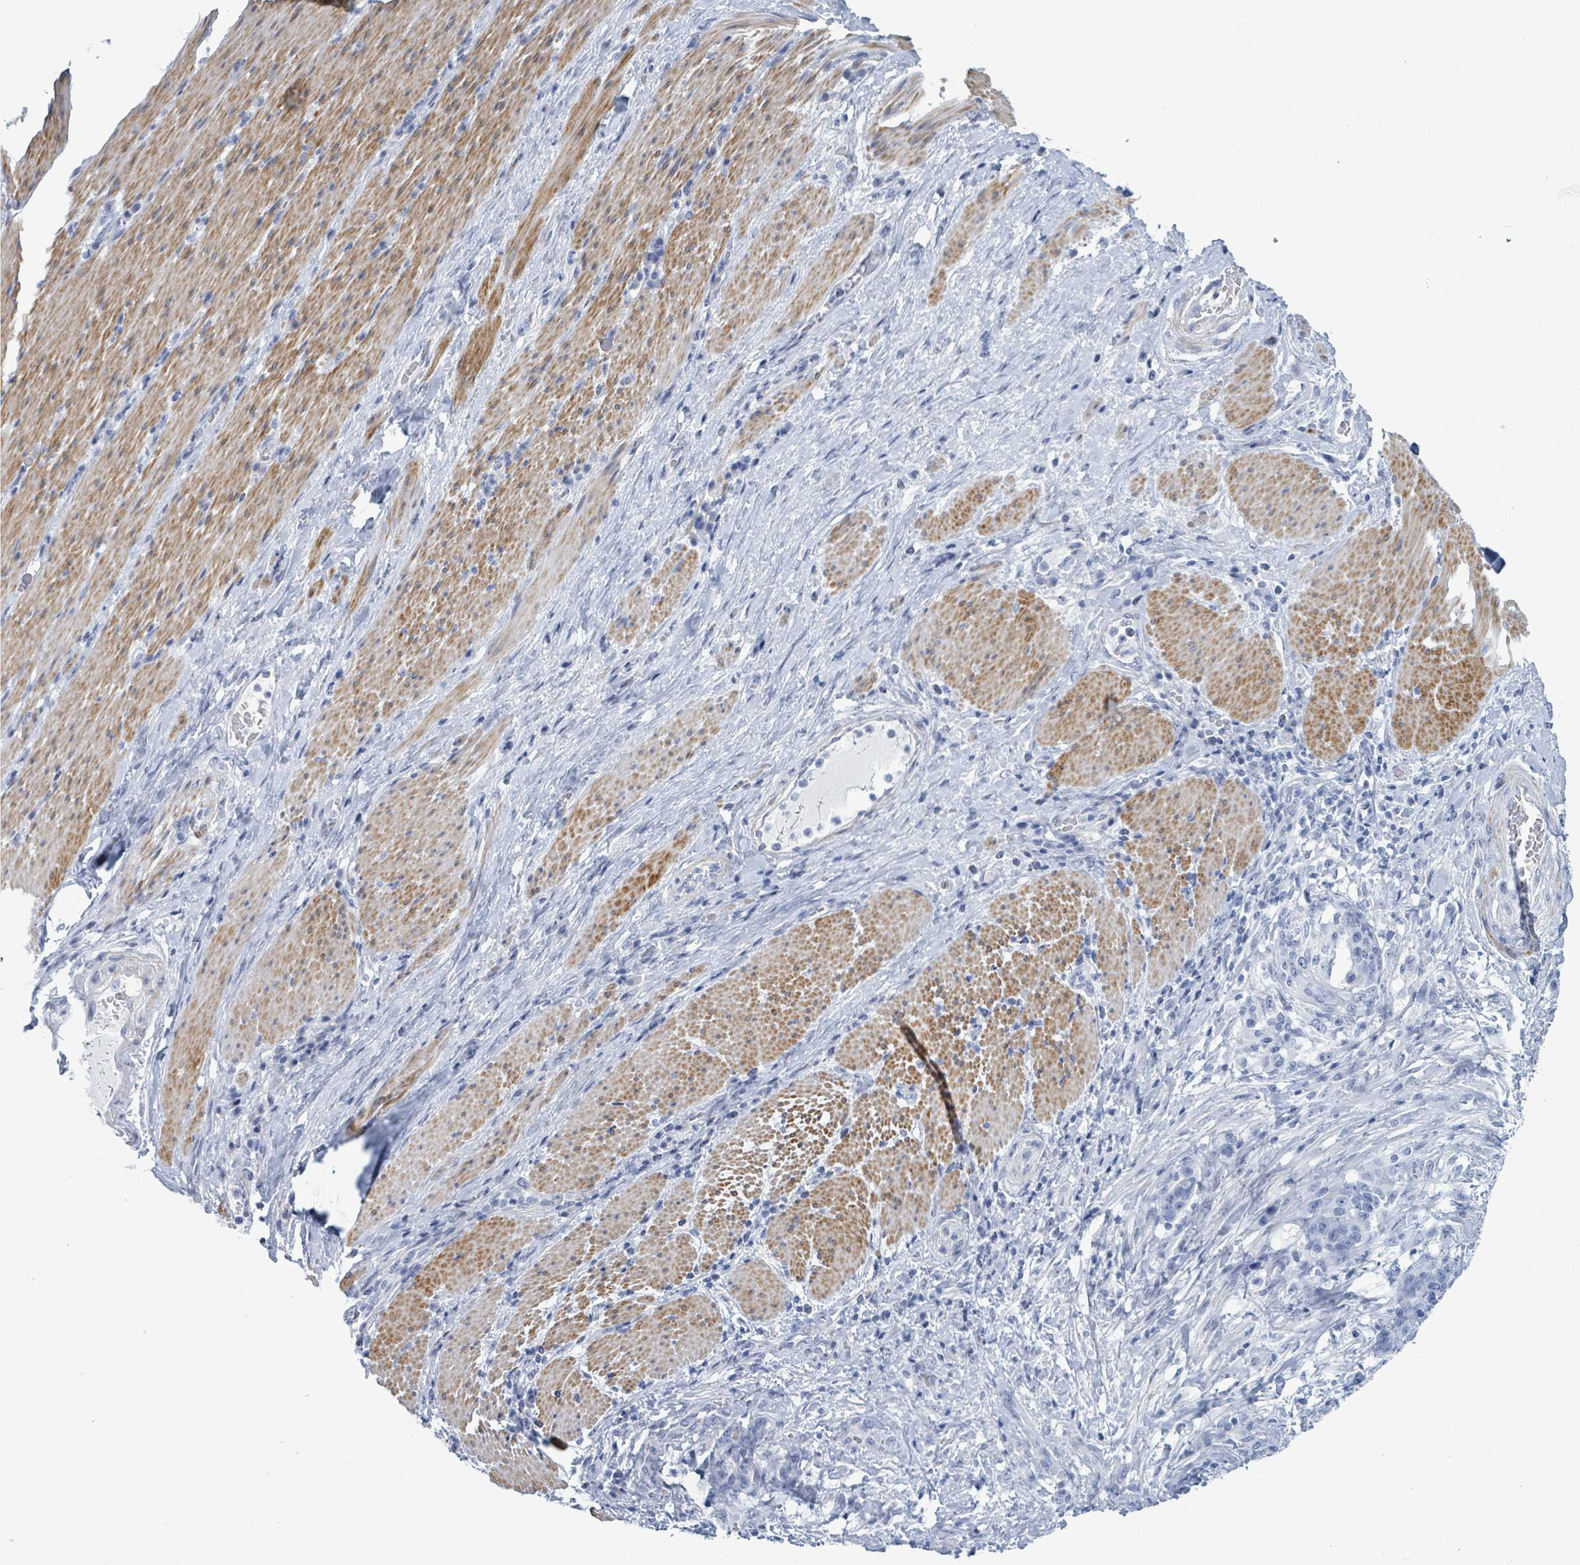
{"staining": {"intensity": "negative", "quantity": "none", "location": "none"}, "tissue": "stomach cancer", "cell_type": "Tumor cells", "image_type": "cancer", "snomed": [{"axis": "morphology", "description": "Normal tissue, NOS"}, {"axis": "morphology", "description": "Adenocarcinoma, NOS"}, {"axis": "topography", "description": "Stomach"}], "caption": "Immunohistochemical staining of stomach adenocarcinoma demonstrates no significant expression in tumor cells.", "gene": "ZNF771", "patient": {"sex": "female", "age": 64}}